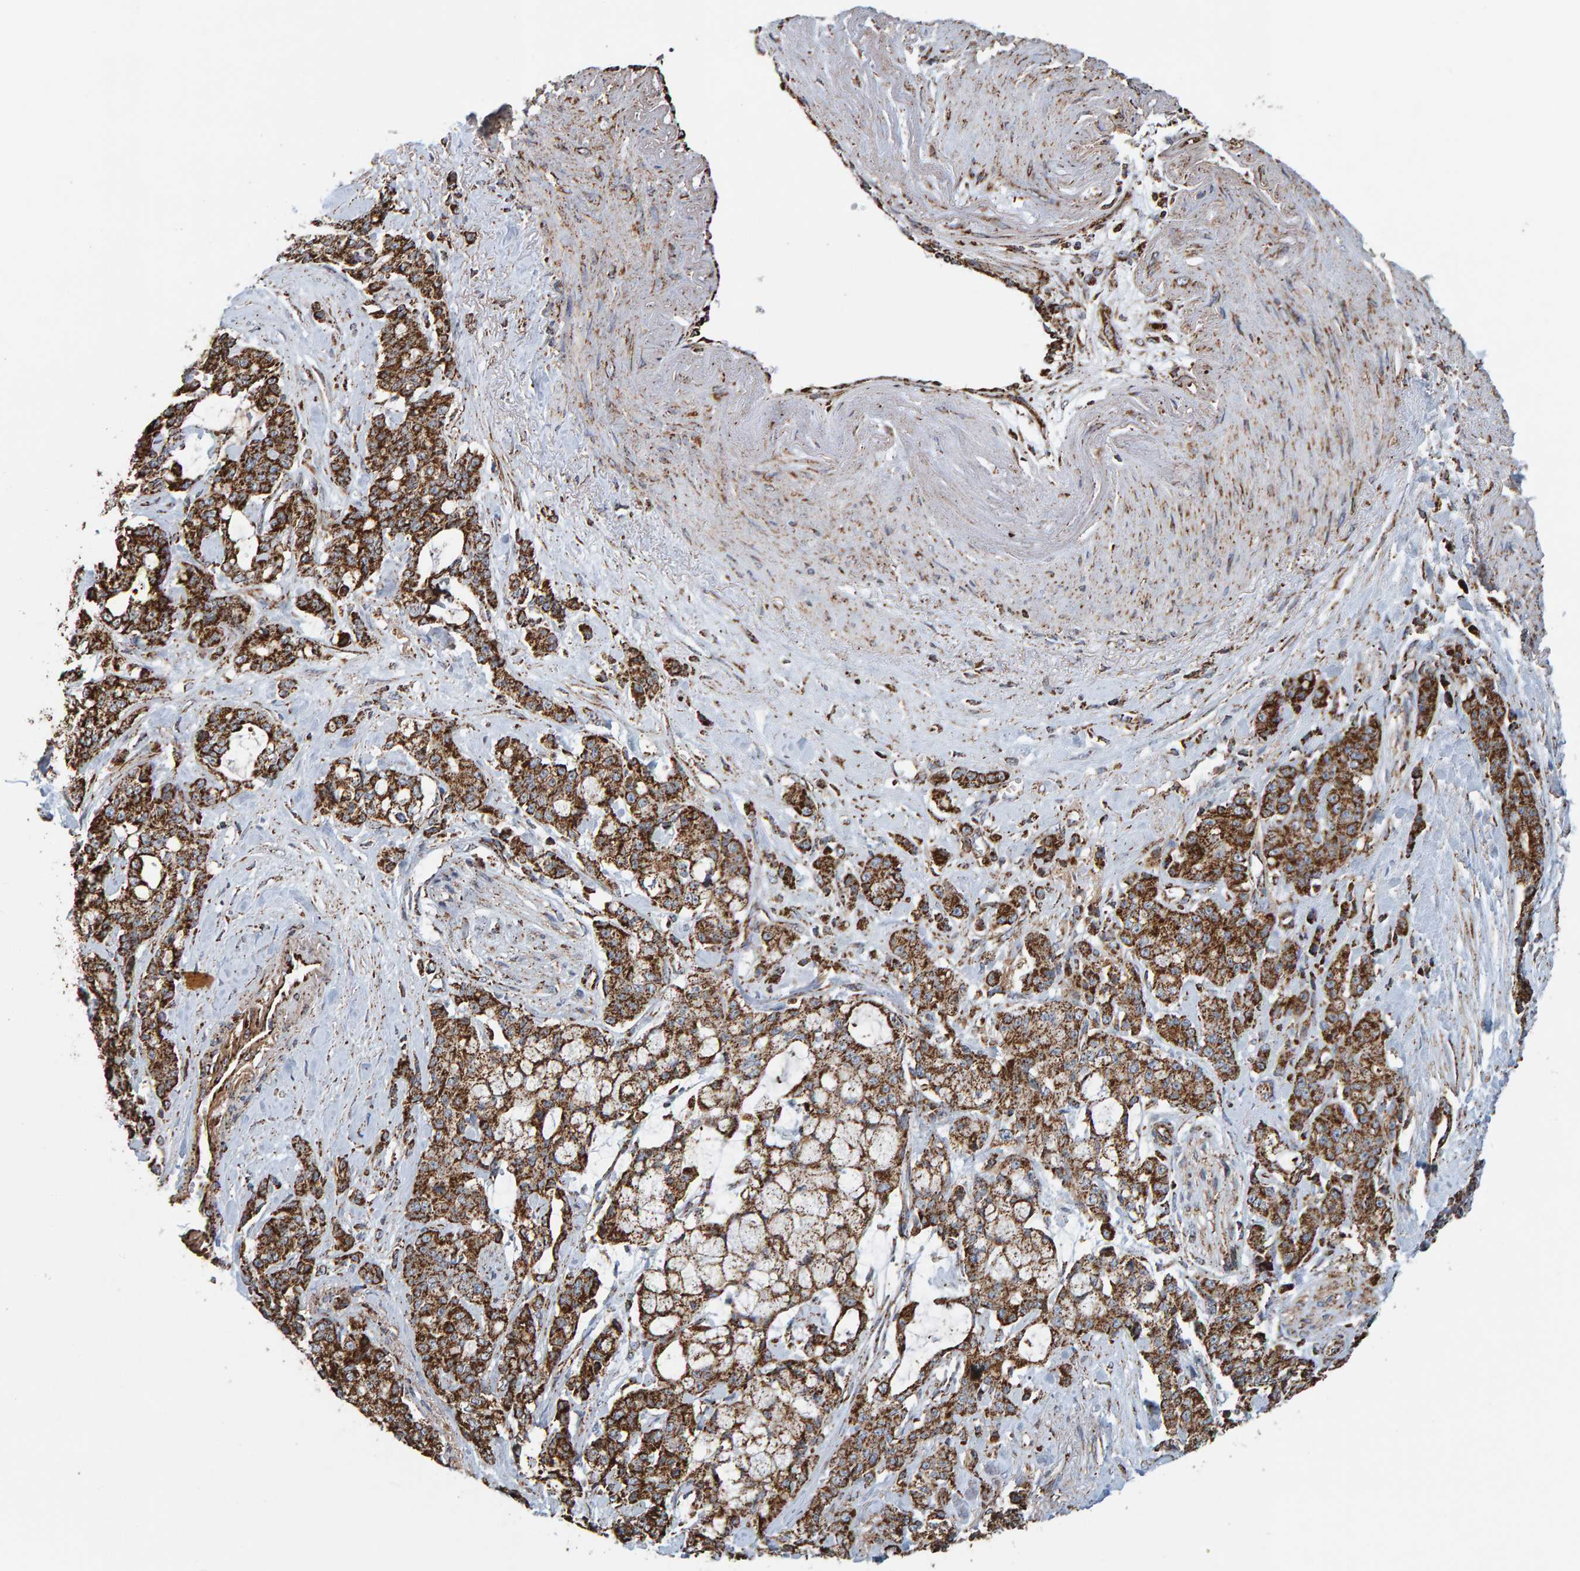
{"staining": {"intensity": "strong", "quantity": ">75%", "location": "cytoplasmic/membranous"}, "tissue": "pancreatic cancer", "cell_type": "Tumor cells", "image_type": "cancer", "snomed": [{"axis": "morphology", "description": "Adenocarcinoma, NOS"}, {"axis": "topography", "description": "Pancreas"}], "caption": "The photomicrograph exhibits staining of pancreatic adenocarcinoma, revealing strong cytoplasmic/membranous protein positivity (brown color) within tumor cells.", "gene": "MRPL45", "patient": {"sex": "female", "age": 73}}